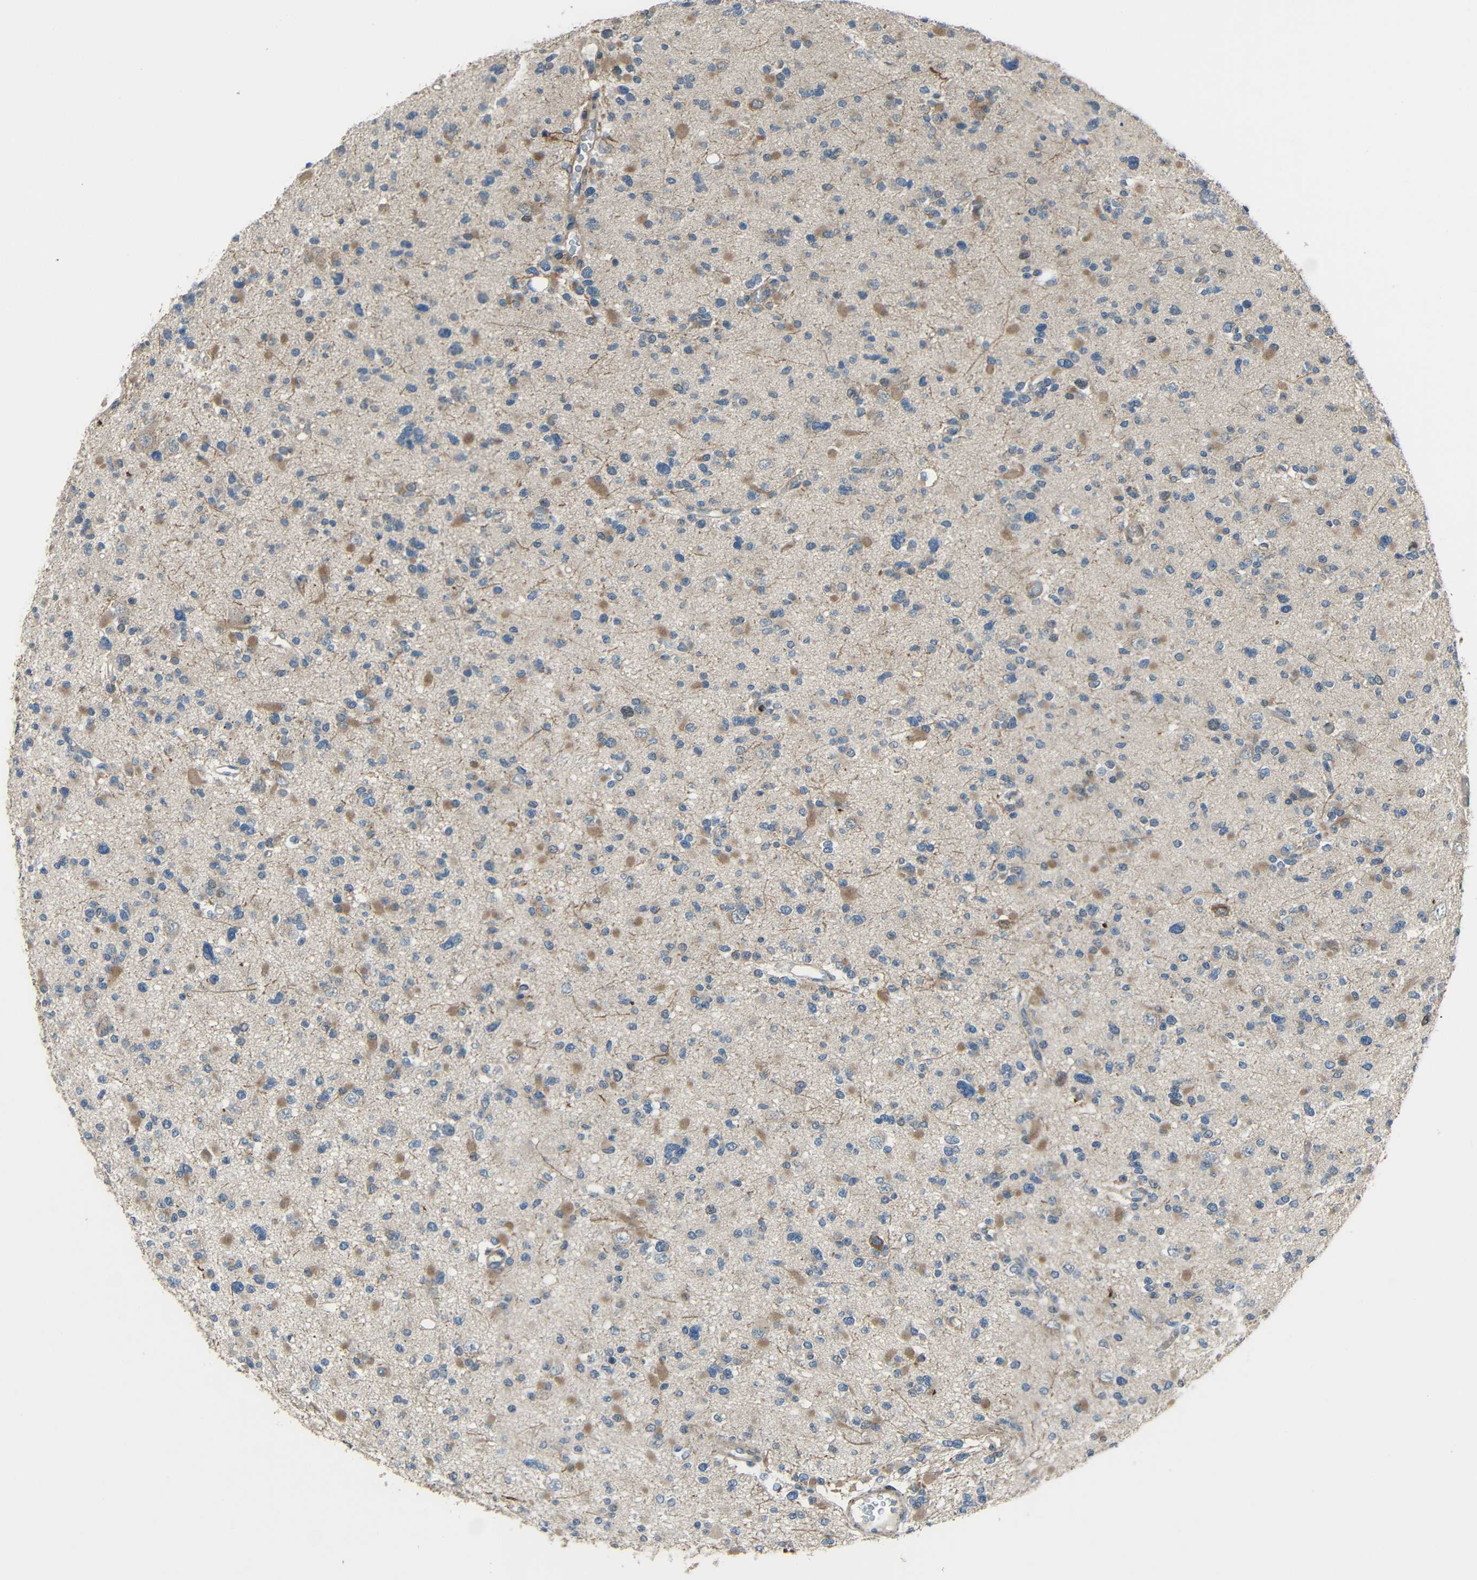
{"staining": {"intensity": "moderate", "quantity": "<25%", "location": "cytoplasmic/membranous"}, "tissue": "glioma", "cell_type": "Tumor cells", "image_type": "cancer", "snomed": [{"axis": "morphology", "description": "Glioma, malignant, Low grade"}, {"axis": "topography", "description": "Brain"}], "caption": "DAB (3,3'-diaminobenzidine) immunohistochemical staining of human low-grade glioma (malignant) demonstrates moderate cytoplasmic/membranous protein expression in about <25% of tumor cells. The staining is performed using DAB (3,3'-diaminobenzidine) brown chromogen to label protein expression. The nuclei are counter-stained blue using hematoxylin.", "gene": "STBD1", "patient": {"sex": "female", "age": 22}}